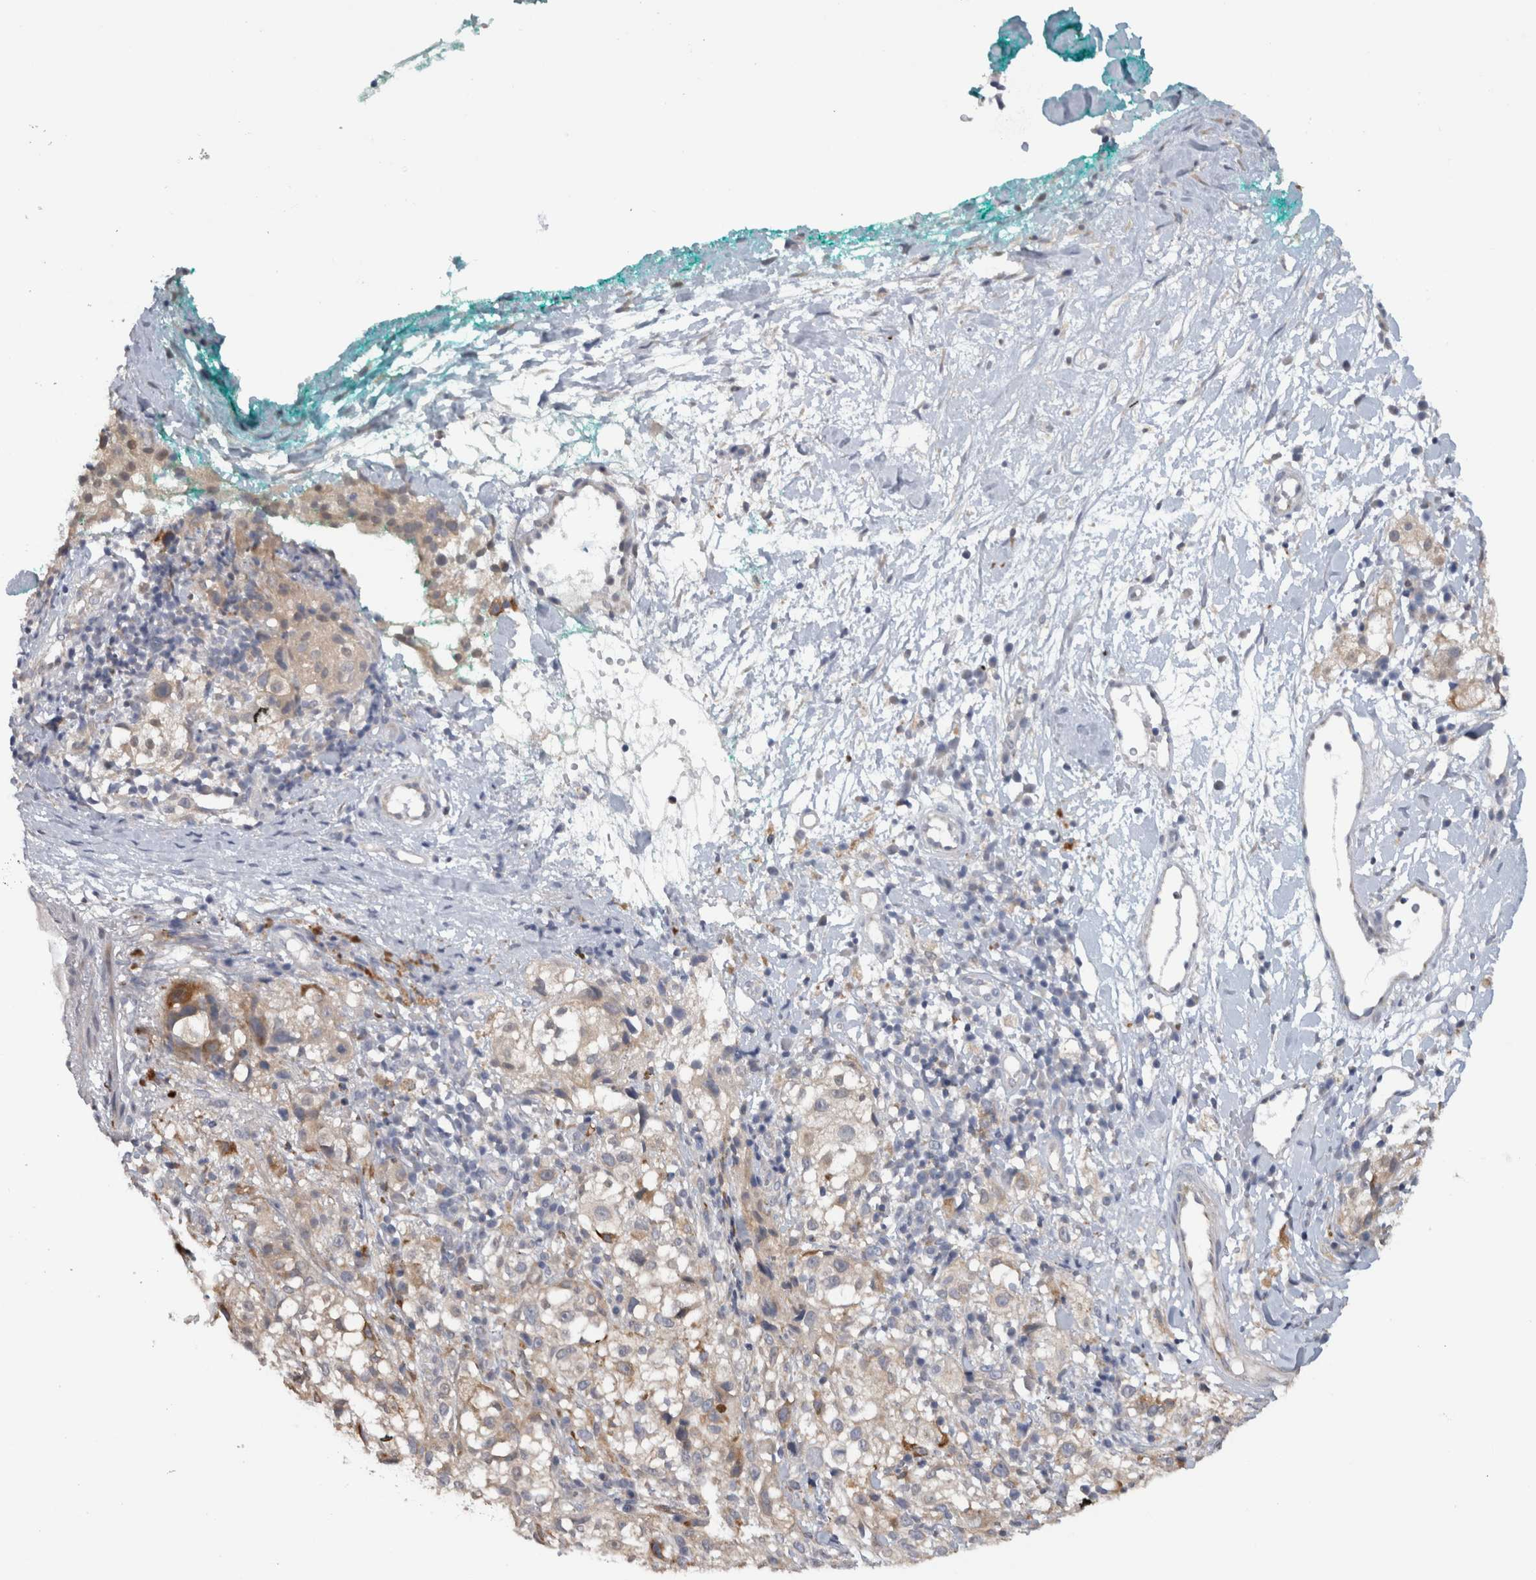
{"staining": {"intensity": "weak", "quantity": ">75%", "location": "cytoplasmic/membranous"}, "tissue": "melanoma", "cell_type": "Tumor cells", "image_type": "cancer", "snomed": [{"axis": "morphology", "description": "Necrosis, NOS"}, {"axis": "morphology", "description": "Malignant melanoma, NOS"}, {"axis": "topography", "description": "Skin"}], "caption": "Weak cytoplasmic/membranous protein staining is appreciated in about >75% of tumor cells in malignant melanoma. Using DAB (3,3'-diaminobenzidine) (brown) and hematoxylin (blue) stains, captured at high magnification using brightfield microscopy.", "gene": "RAB18", "patient": {"sex": "female", "age": 87}}